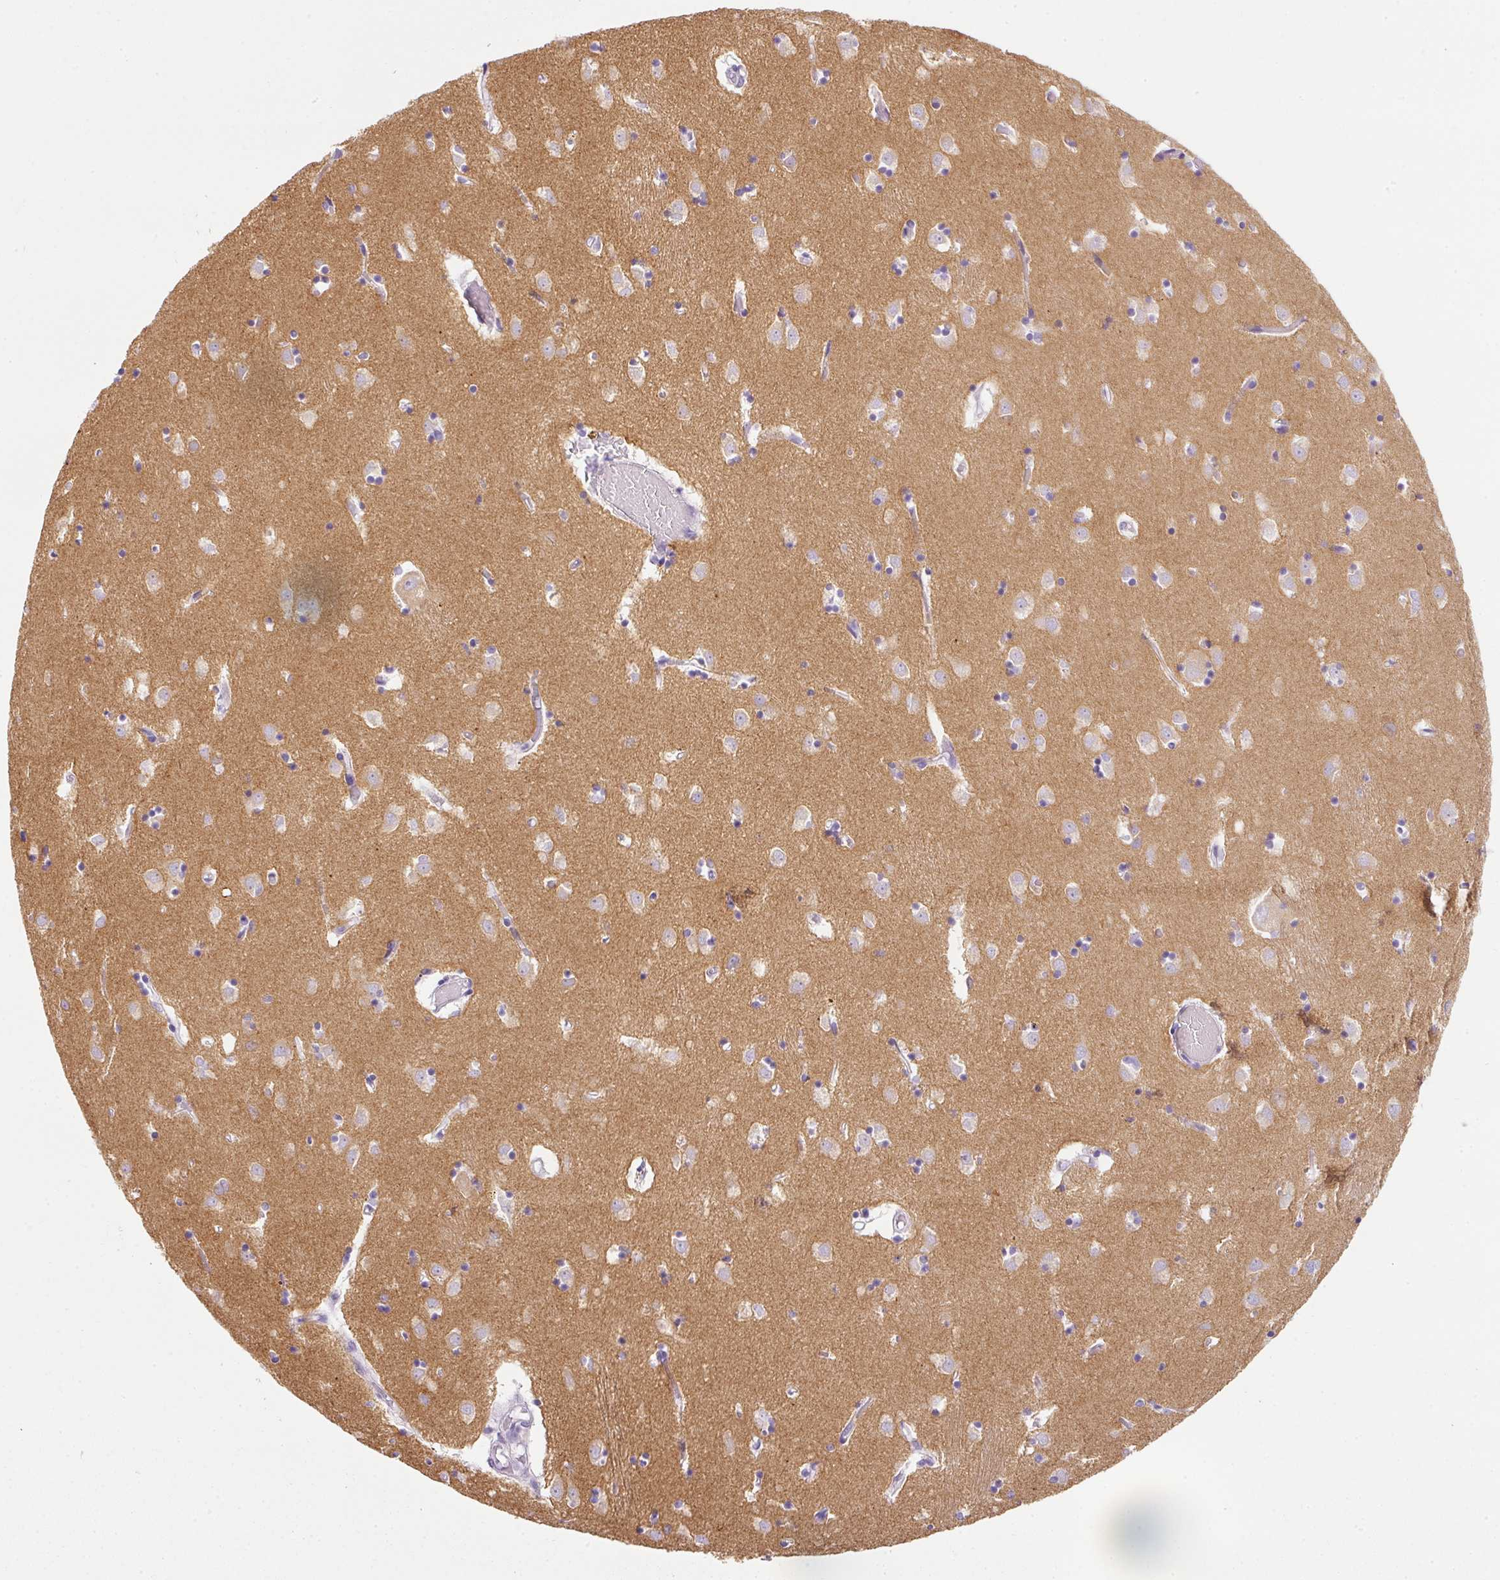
{"staining": {"intensity": "negative", "quantity": "none", "location": "none"}, "tissue": "caudate", "cell_type": "Glial cells", "image_type": "normal", "snomed": [{"axis": "morphology", "description": "Normal tissue, NOS"}, {"axis": "topography", "description": "Lateral ventricle wall"}], "caption": "Immunohistochemistry (IHC) of benign human caudate displays no positivity in glial cells. (Stains: DAB (3,3'-diaminobenzidine) IHC with hematoxylin counter stain, Microscopy: brightfield microscopy at high magnification).", "gene": "DNM1", "patient": {"sex": "male", "age": 70}}